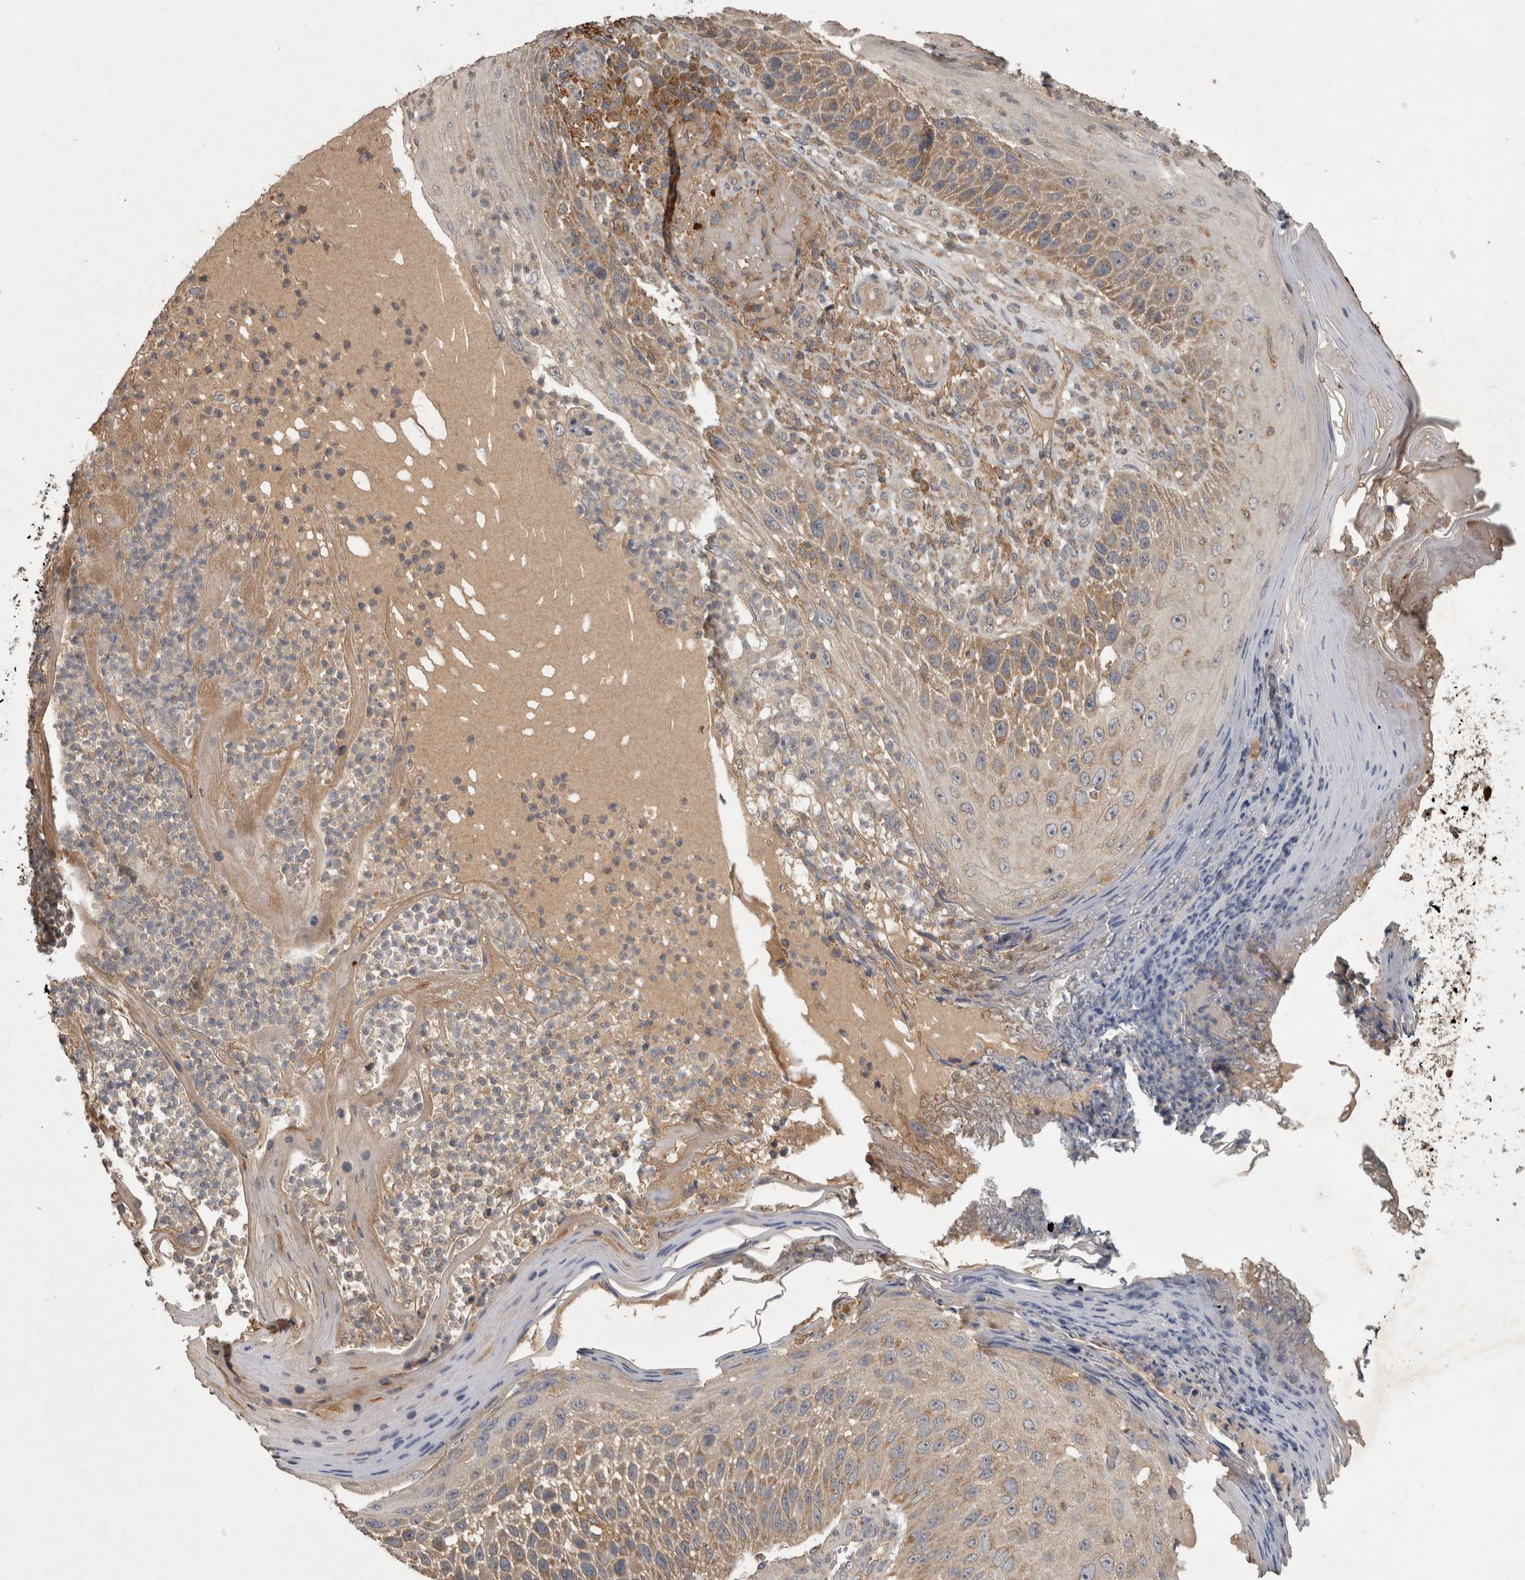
{"staining": {"intensity": "weak", "quantity": "25%-75%", "location": "cytoplasmic/membranous"}, "tissue": "skin cancer", "cell_type": "Tumor cells", "image_type": "cancer", "snomed": [{"axis": "morphology", "description": "Squamous cell carcinoma, NOS"}, {"axis": "topography", "description": "Skin"}], "caption": "DAB (3,3'-diaminobenzidine) immunohistochemical staining of human skin cancer reveals weak cytoplasmic/membranous protein staining in approximately 25%-75% of tumor cells.", "gene": "TRMT61B", "patient": {"sex": "female", "age": 88}}